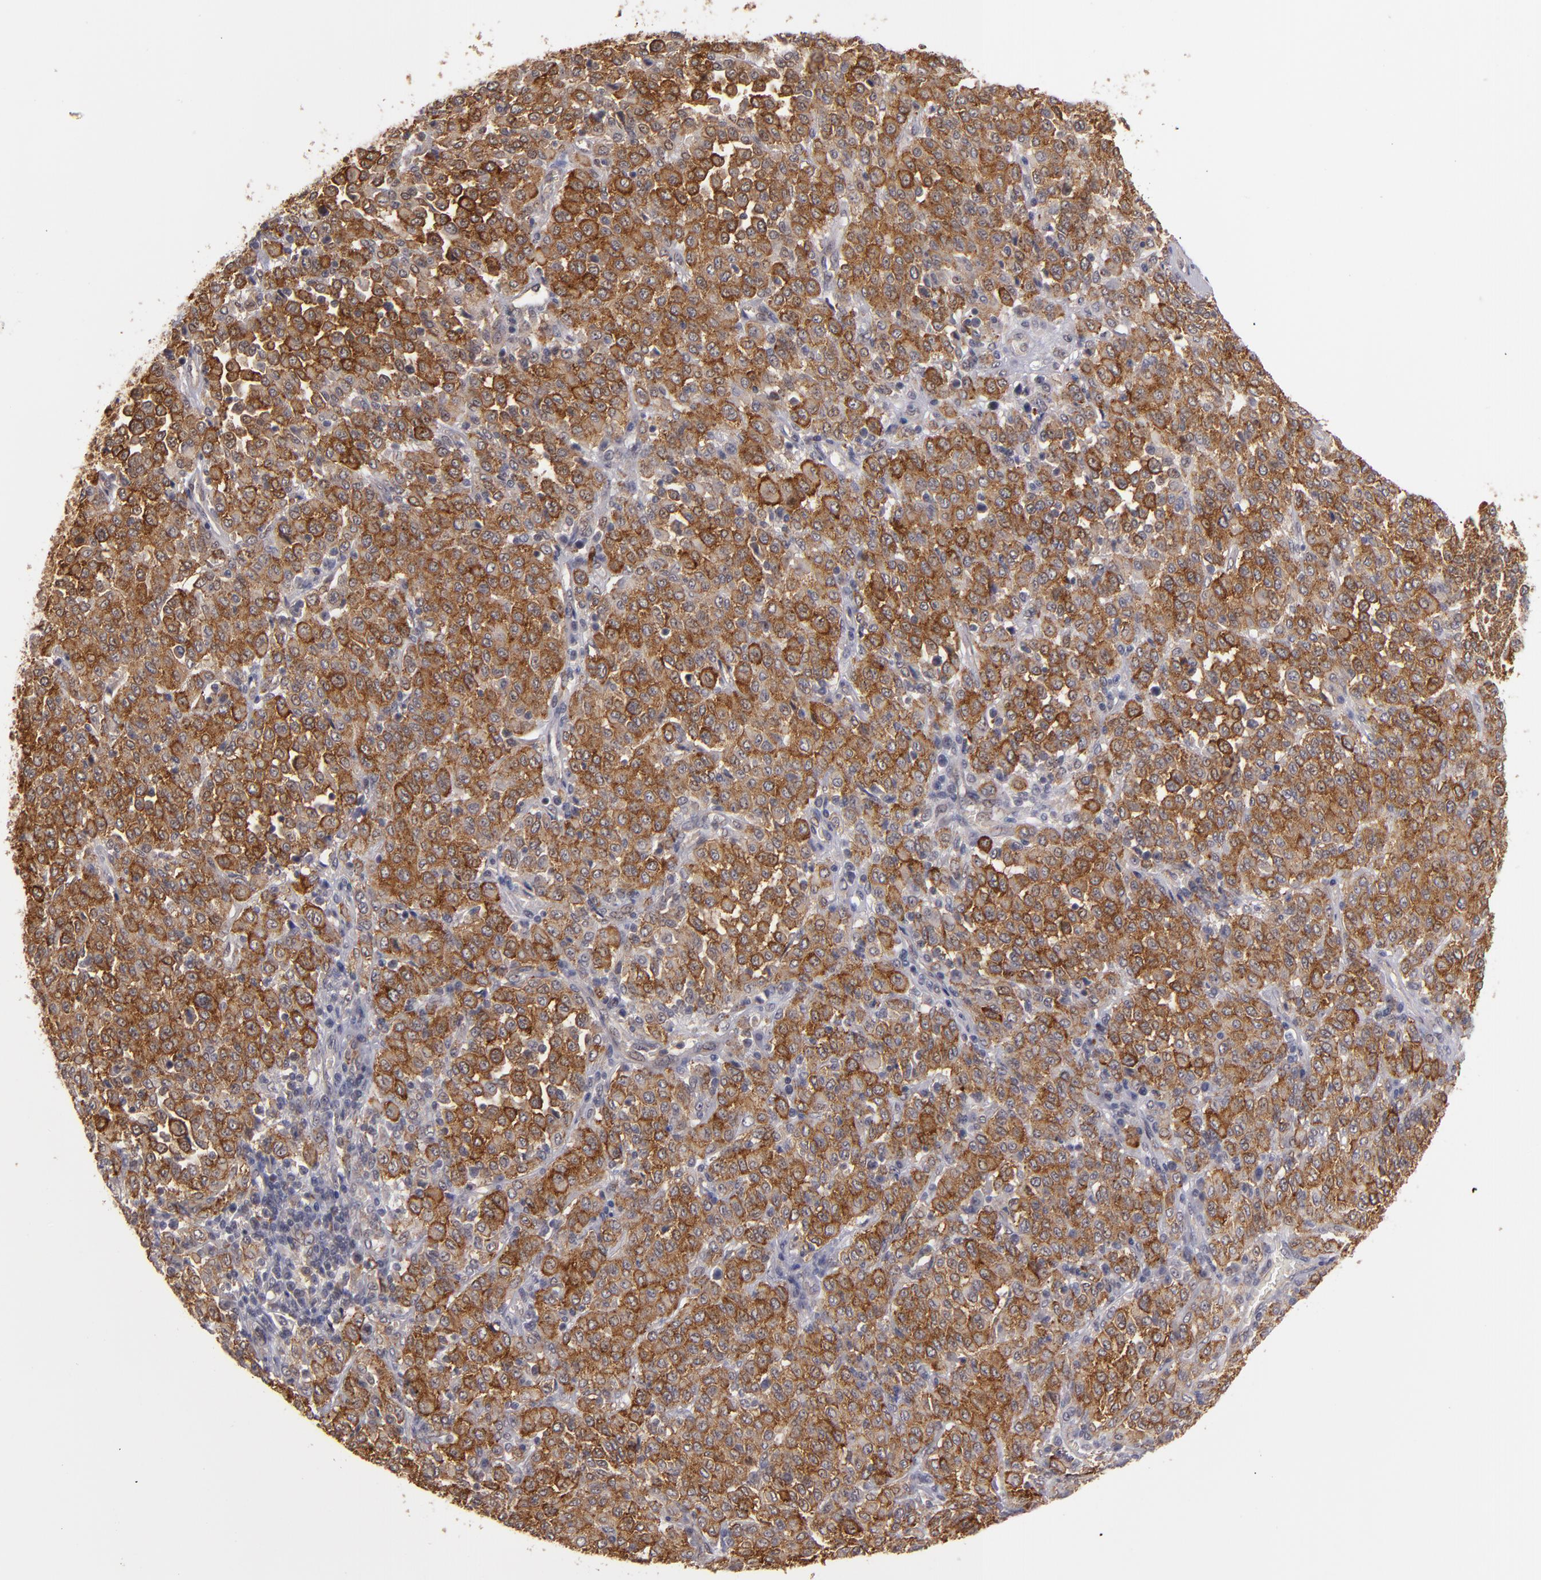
{"staining": {"intensity": "moderate", "quantity": ">75%", "location": "cytoplasmic/membranous"}, "tissue": "melanoma", "cell_type": "Tumor cells", "image_type": "cancer", "snomed": [{"axis": "morphology", "description": "Malignant melanoma, Metastatic site"}, {"axis": "topography", "description": "Pancreas"}], "caption": "Immunohistochemistry (IHC) (DAB) staining of malignant melanoma (metastatic site) displays moderate cytoplasmic/membranous protein staining in about >75% of tumor cells. (DAB (3,3'-diaminobenzidine) IHC, brown staining for protein, blue staining for nuclei).", "gene": "STX3", "patient": {"sex": "female", "age": 30}}